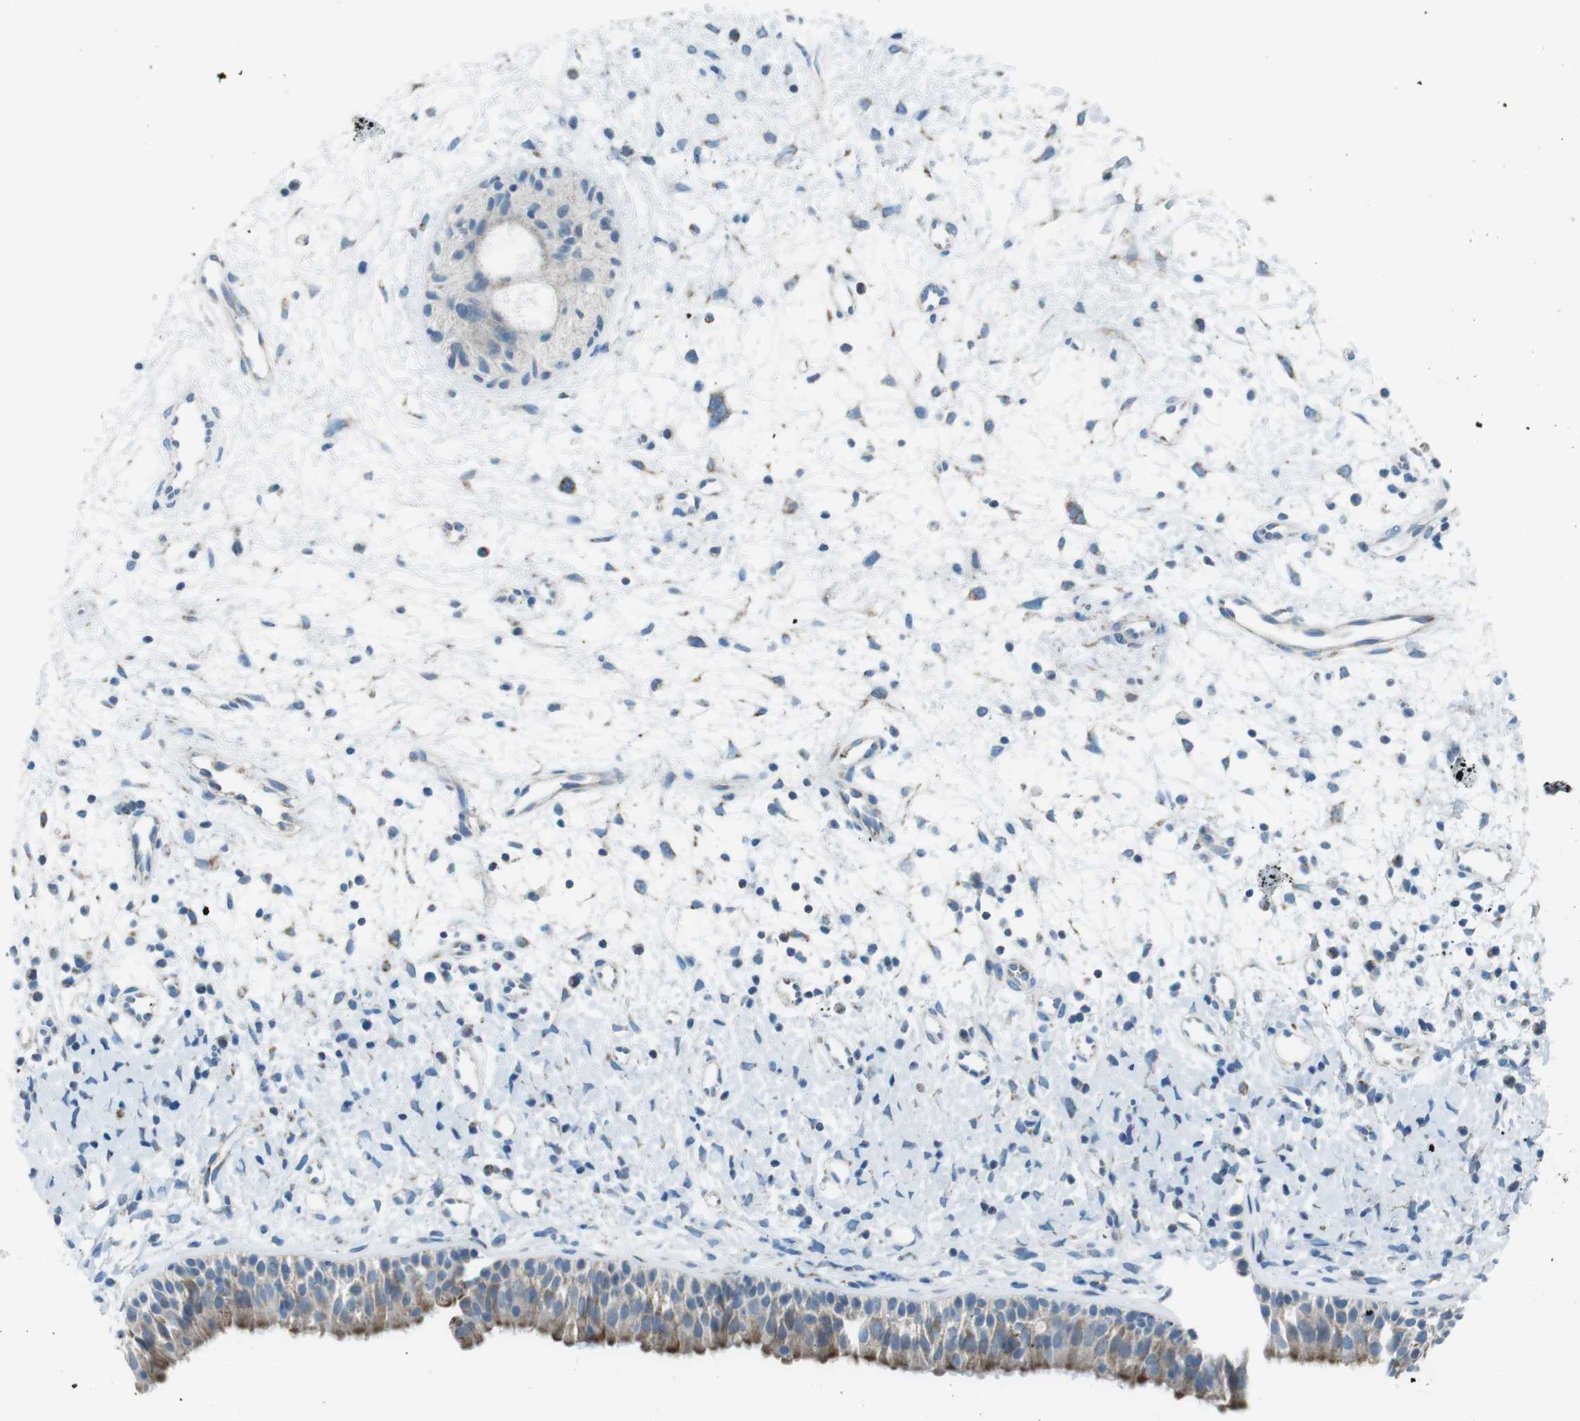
{"staining": {"intensity": "moderate", "quantity": "25%-75%", "location": "cytoplasmic/membranous"}, "tissue": "nasopharynx", "cell_type": "Respiratory epithelial cells", "image_type": "normal", "snomed": [{"axis": "morphology", "description": "Normal tissue, NOS"}, {"axis": "topography", "description": "Nasopharynx"}], "caption": "Immunohistochemistry (IHC) histopathology image of unremarkable nasopharynx: nasopharynx stained using immunohistochemistry (IHC) demonstrates medium levels of moderate protein expression localized specifically in the cytoplasmic/membranous of respiratory epithelial cells, appearing as a cytoplasmic/membranous brown color.", "gene": "DNAJA3", "patient": {"sex": "male", "age": 22}}